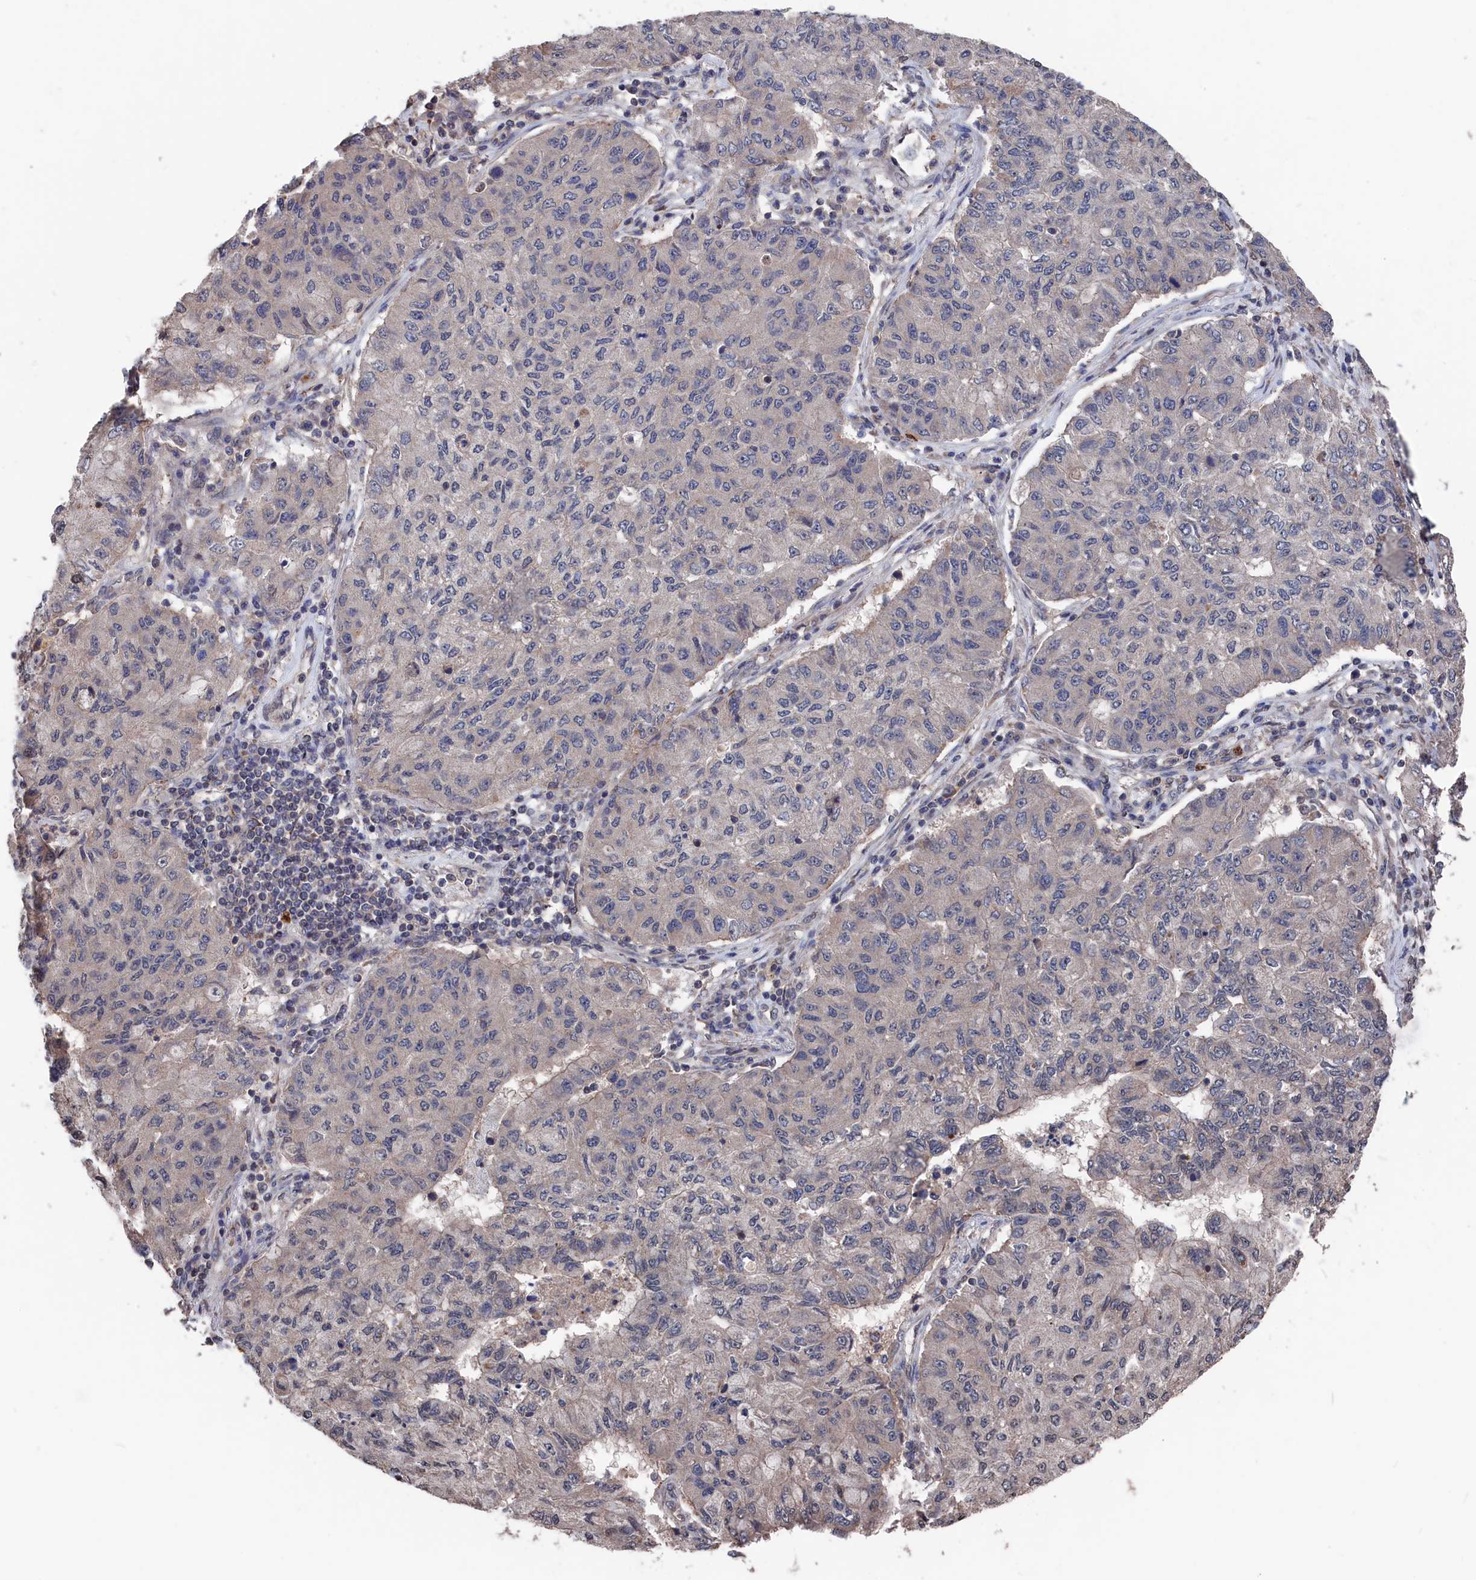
{"staining": {"intensity": "negative", "quantity": "none", "location": "none"}, "tissue": "lung cancer", "cell_type": "Tumor cells", "image_type": "cancer", "snomed": [{"axis": "morphology", "description": "Squamous cell carcinoma, NOS"}, {"axis": "topography", "description": "Lung"}], "caption": "Tumor cells show no significant protein expression in squamous cell carcinoma (lung).", "gene": "PDE12", "patient": {"sex": "male", "age": 74}}